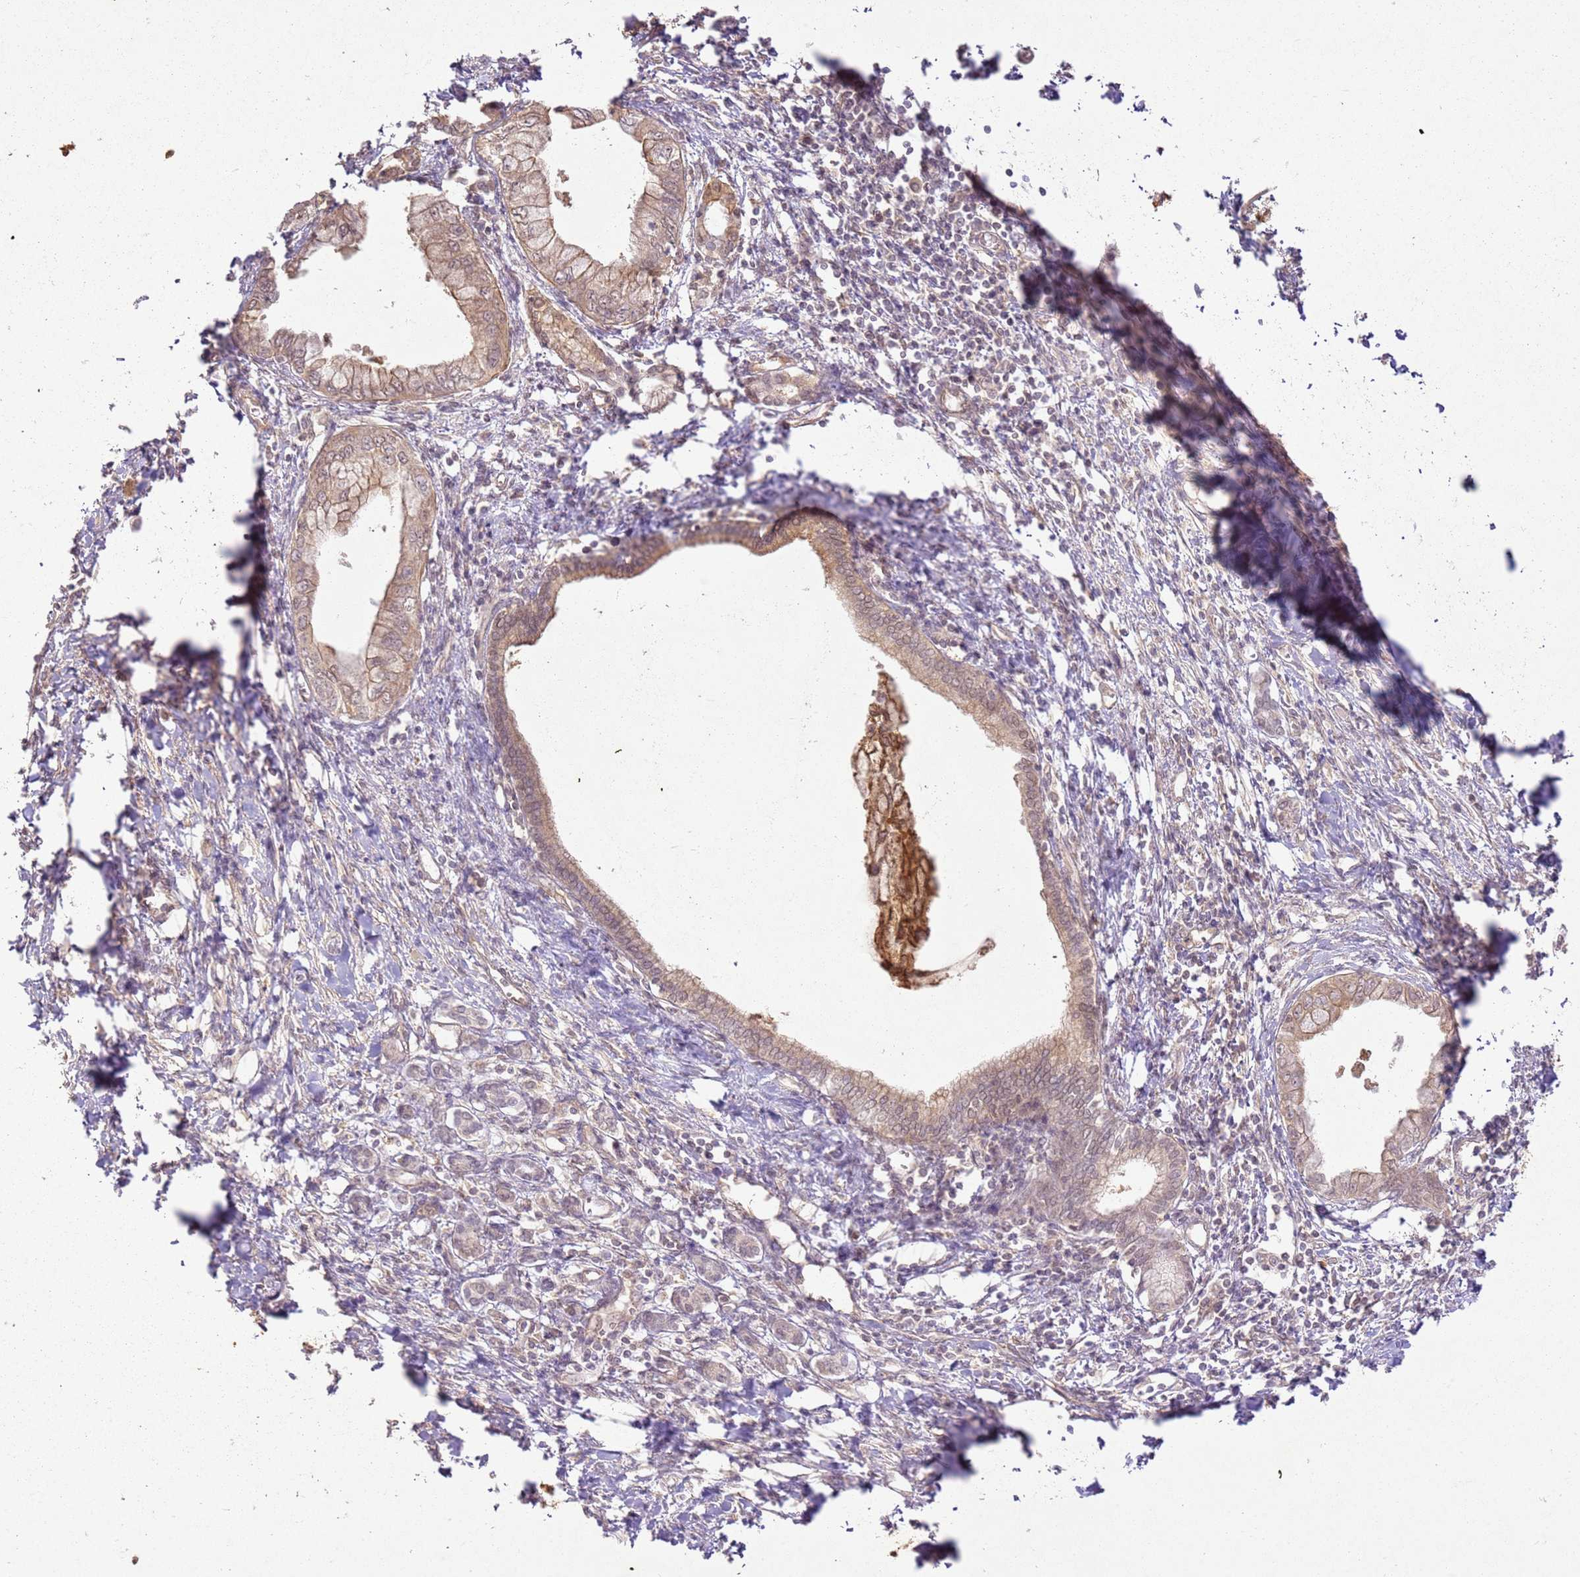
{"staining": {"intensity": "moderate", "quantity": ">75%", "location": "cytoplasmic/membranous"}, "tissue": "pancreatic cancer", "cell_type": "Tumor cells", "image_type": "cancer", "snomed": [{"axis": "morphology", "description": "Adenocarcinoma, NOS"}, {"axis": "topography", "description": "Pancreas"}], "caption": "About >75% of tumor cells in human pancreatic adenocarcinoma exhibit moderate cytoplasmic/membranous protein staining as visualized by brown immunohistochemical staining.", "gene": "ZNF776", "patient": {"sex": "male", "age": 48}}